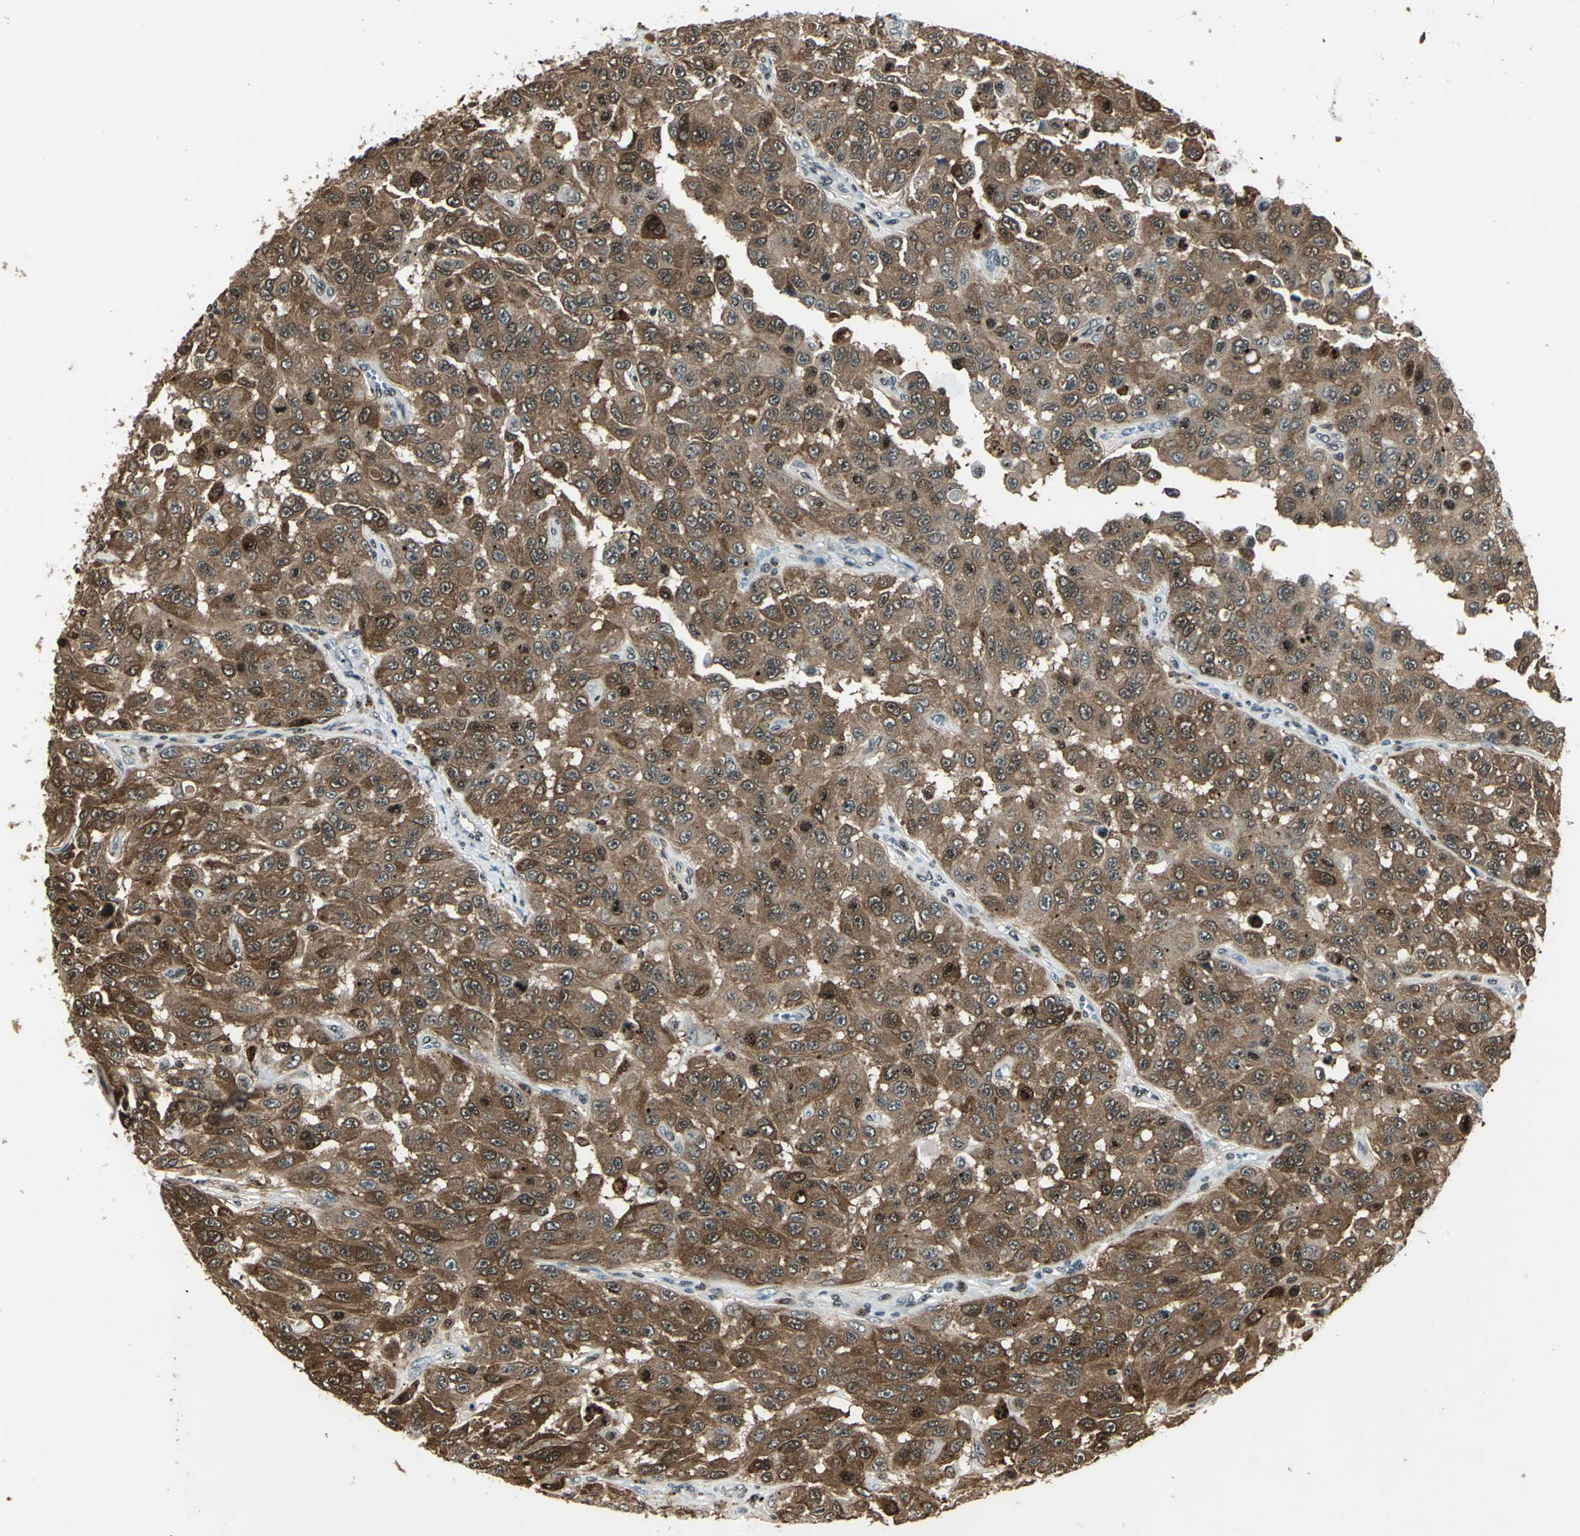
{"staining": {"intensity": "strong", "quantity": ">75%", "location": "cytoplasmic/membranous,nuclear"}, "tissue": "melanoma", "cell_type": "Tumor cells", "image_type": "cancer", "snomed": [{"axis": "morphology", "description": "Malignant melanoma, NOS"}, {"axis": "topography", "description": "Skin"}], "caption": "A high amount of strong cytoplasmic/membranous and nuclear staining is identified in about >75% of tumor cells in melanoma tissue. Immunohistochemistry stains the protein in brown and the nuclei are stained blue.", "gene": "LGALS3", "patient": {"sex": "male", "age": 30}}